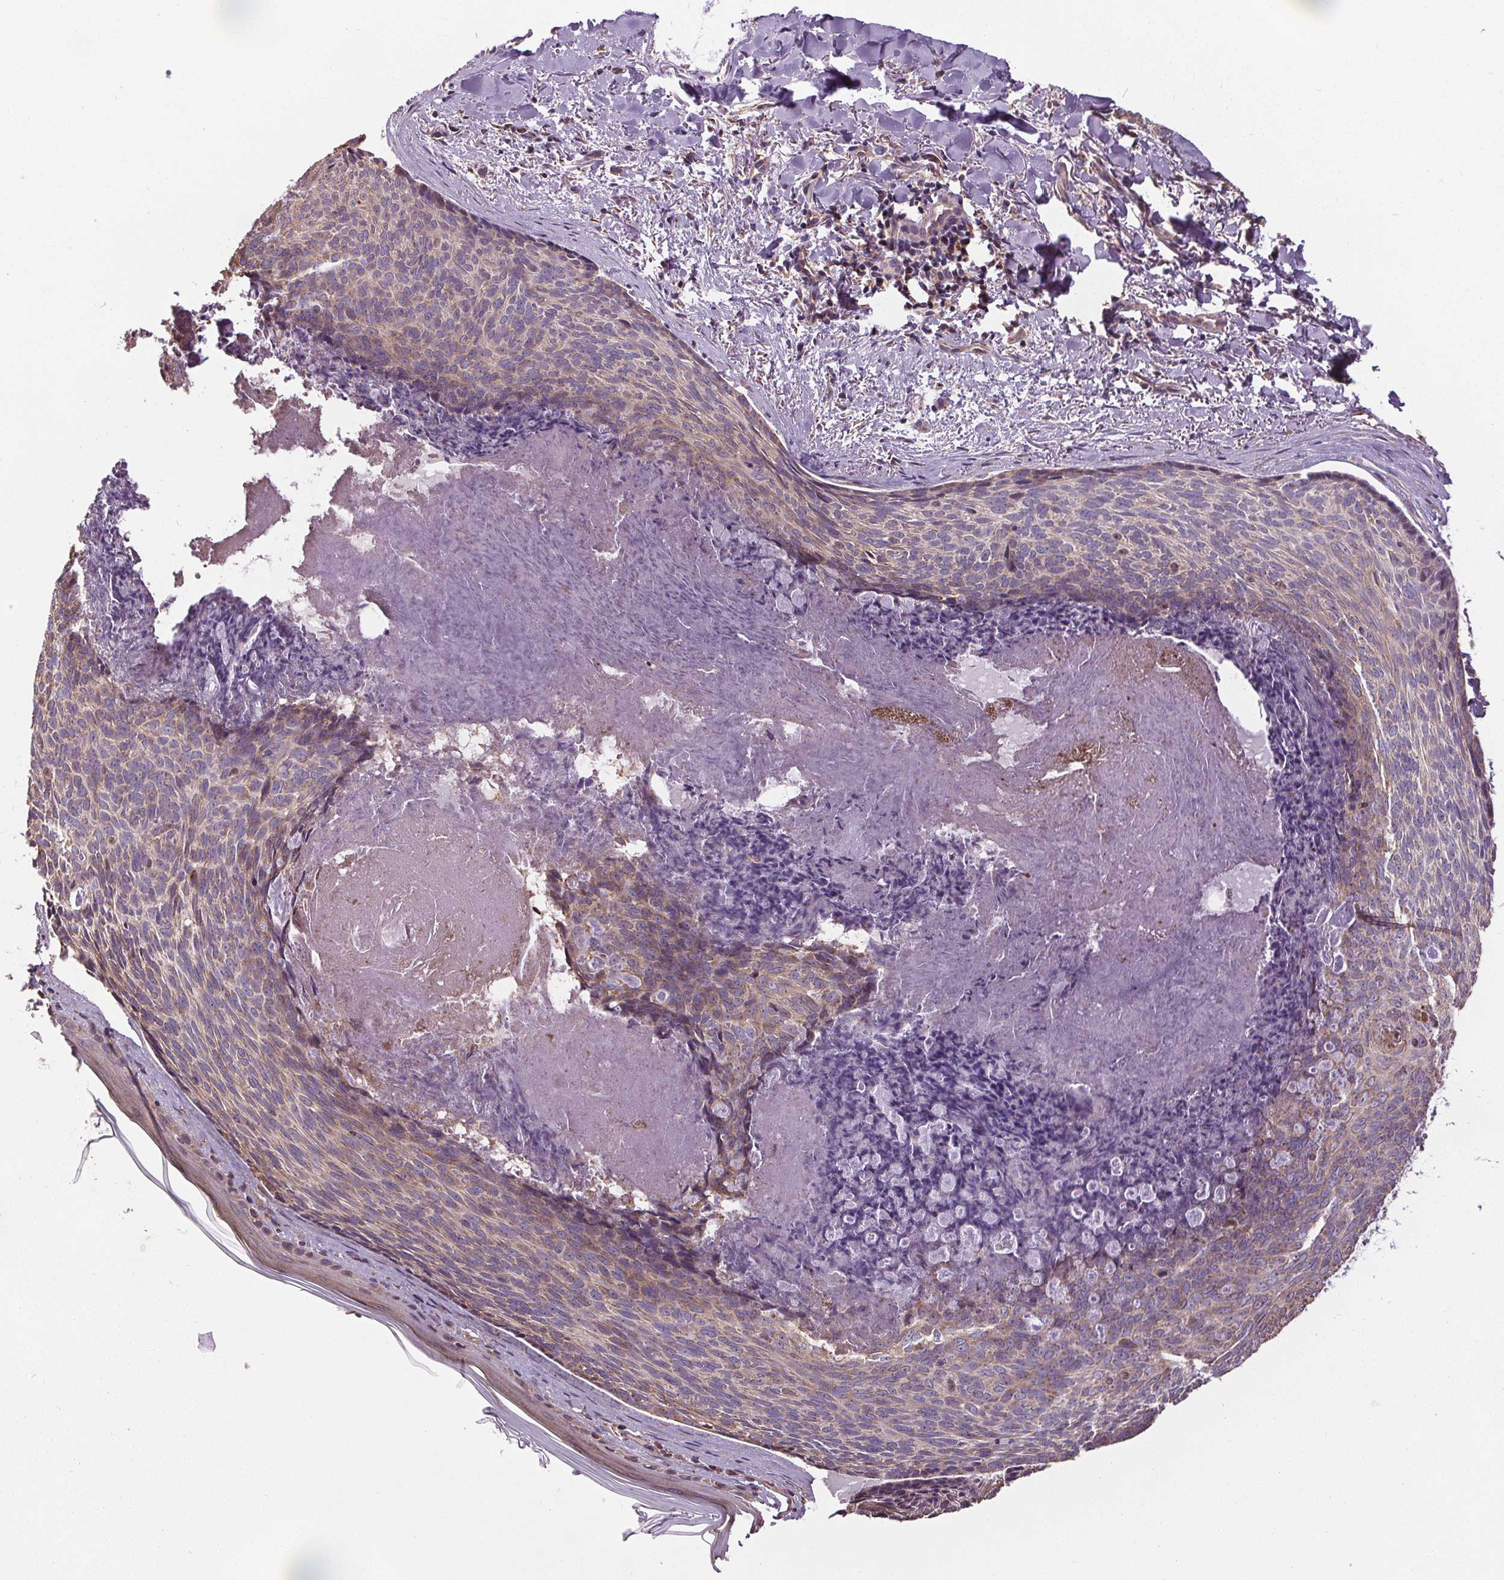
{"staining": {"intensity": "weak", "quantity": "25%-75%", "location": "cytoplasmic/membranous"}, "tissue": "skin cancer", "cell_type": "Tumor cells", "image_type": "cancer", "snomed": [{"axis": "morphology", "description": "Basal cell carcinoma"}, {"axis": "topography", "description": "Skin"}], "caption": "DAB immunohistochemical staining of human skin cancer (basal cell carcinoma) demonstrates weak cytoplasmic/membranous protein expression in approximately 25%-75% of tumor cells.", "gene": "ZNF548", "patient": {"sex": "female", "age": 82}}